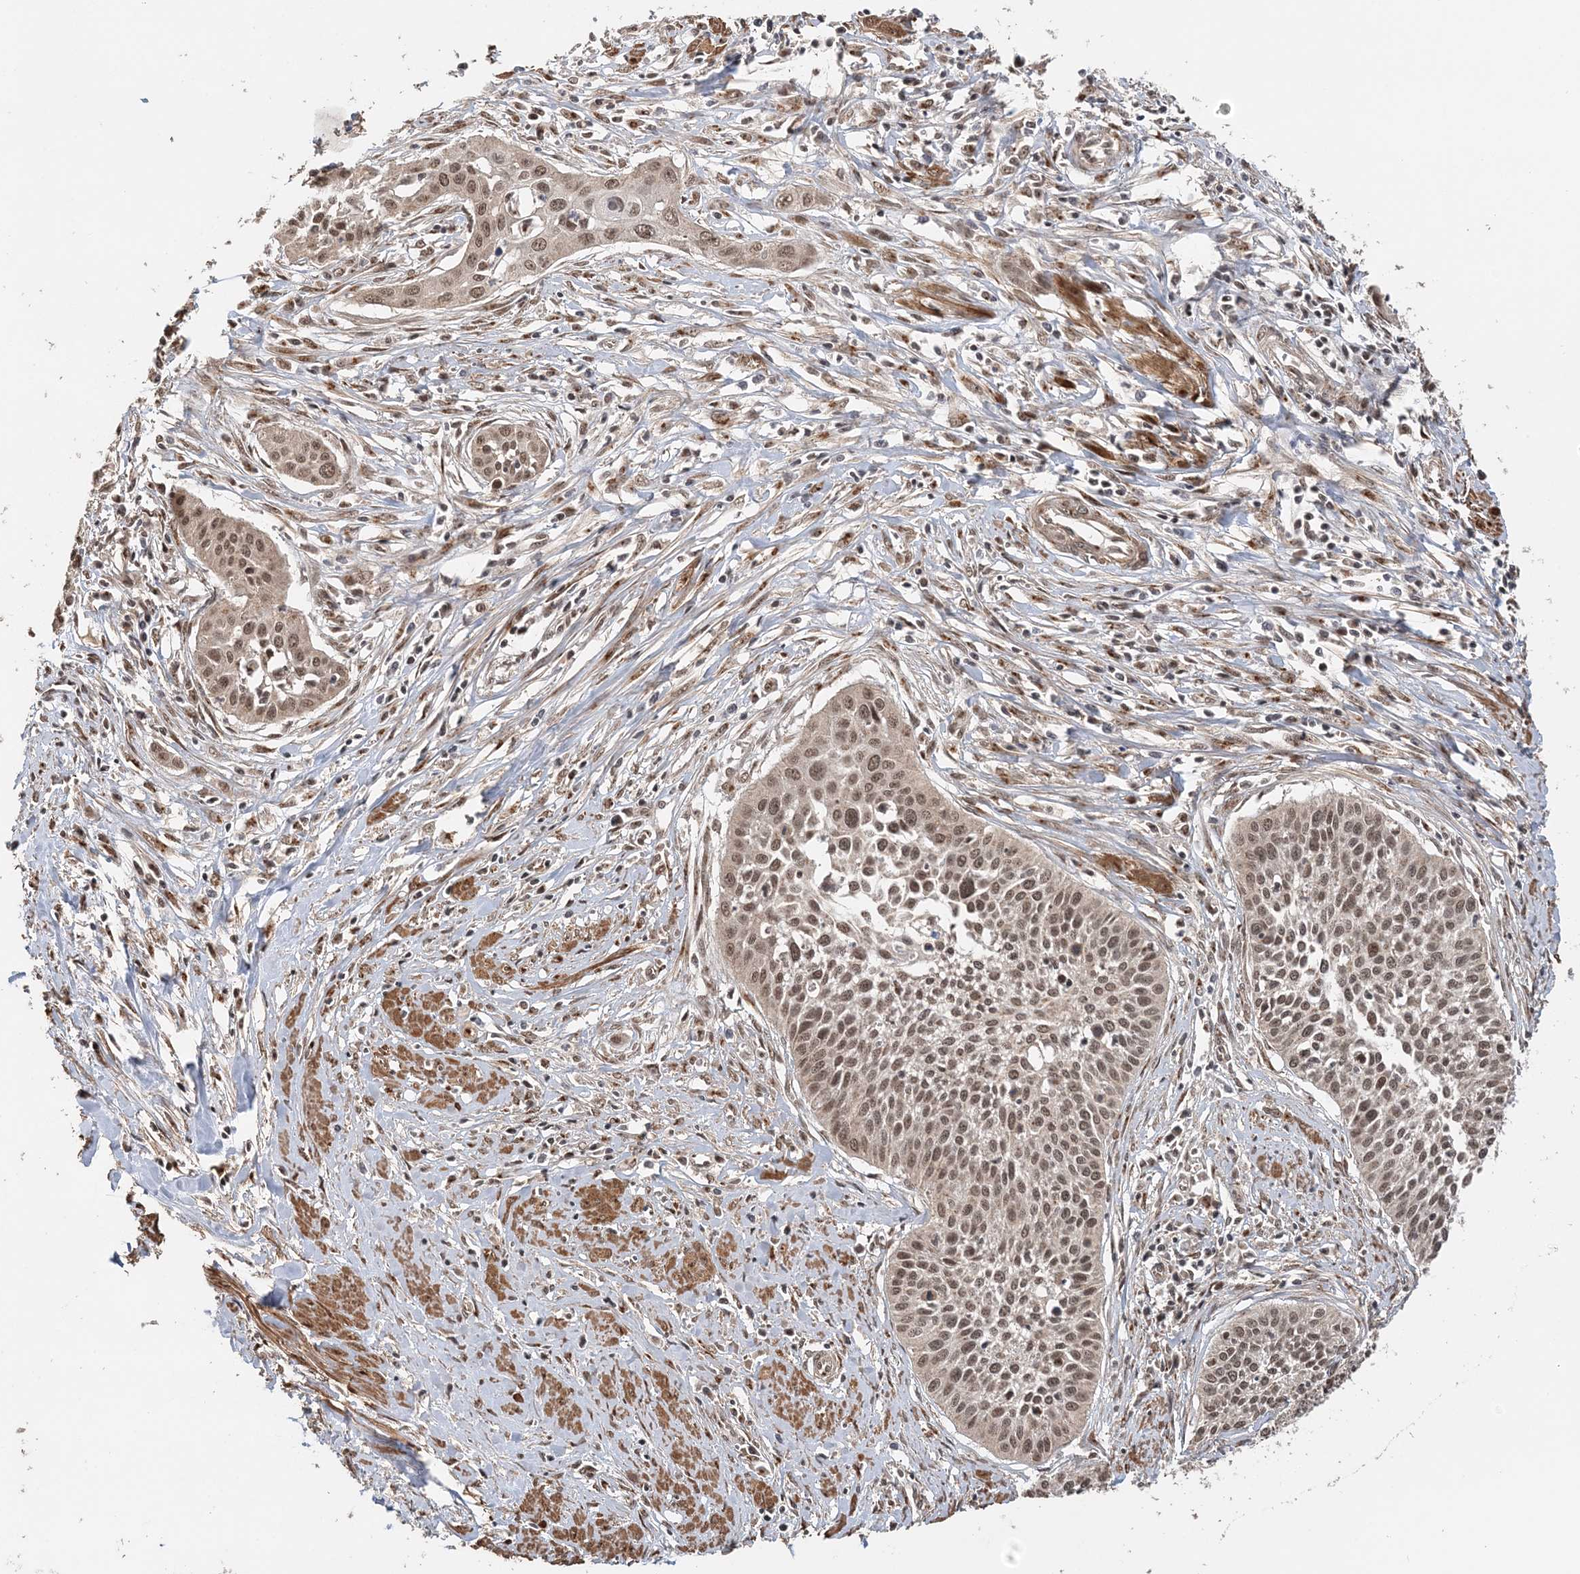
{"staining": {"intensity": "moderate", "quantity": ">75%", "location": "nuclear"}, "tissue": "cervical cancer", "cell_type": "Tumor cells", "image_type": "cancer", "snomed": [{"axis": "morphology", "description": "Squamous cell carcinoma, NOS"}, {"axis": "topography", "description": "Cervix"}], "caption": "This is a photomicrograph of immunohistochemistry (IHC) staining of squamous cell carcinoma (cervical), which shows moderate expression in the nuclear of tumor cells.", "gene": "TSHZ2", "patient": {"sex": "female", "age": 34}}